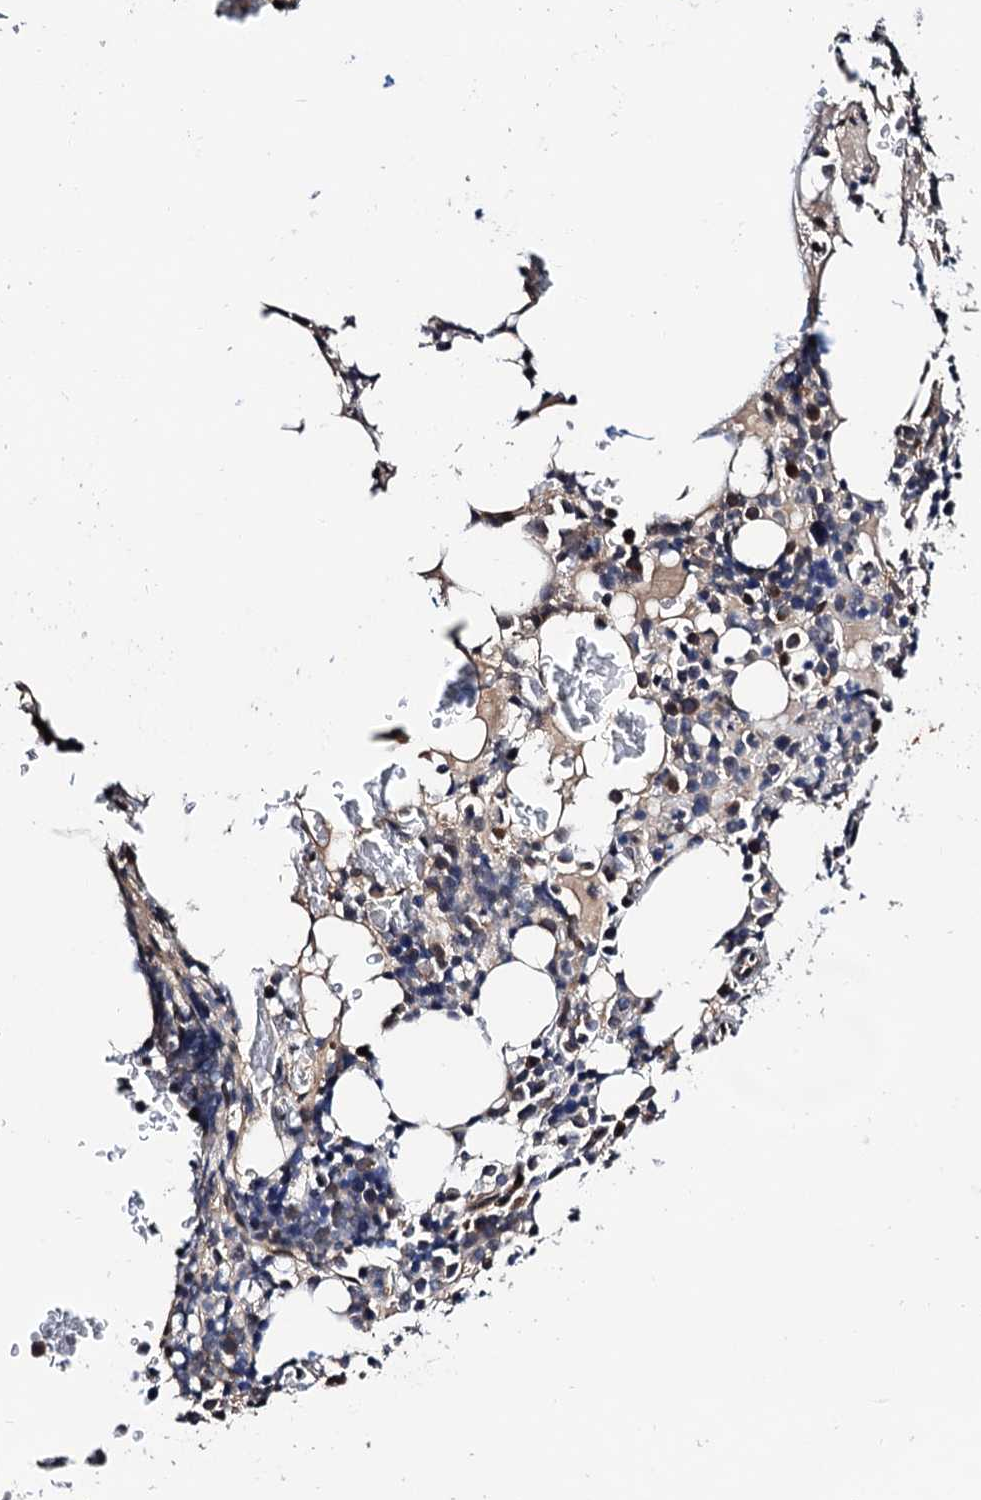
{"staining": {"intensity": "weak", "quantity": "<25%", "location": "cytoplasmic/membranous,nuclear"}, "tissue": "bone marrow", "cell_type": "Hematopoietic cells", "image_type": "normal", "snomed": [{"axis": "morphology", "description": "Normal tissue, NOS"}, {"axis": "topography", "description": "Bone marrow"}], "caption": "DAB (3,3'-diaminobenzidine) immunohistochemical staining of benign human bone marrow reveals no significant expression in hematopoietic cells.", "gene": "NAA16", "patient": {"sex": "male", "age": 58}}